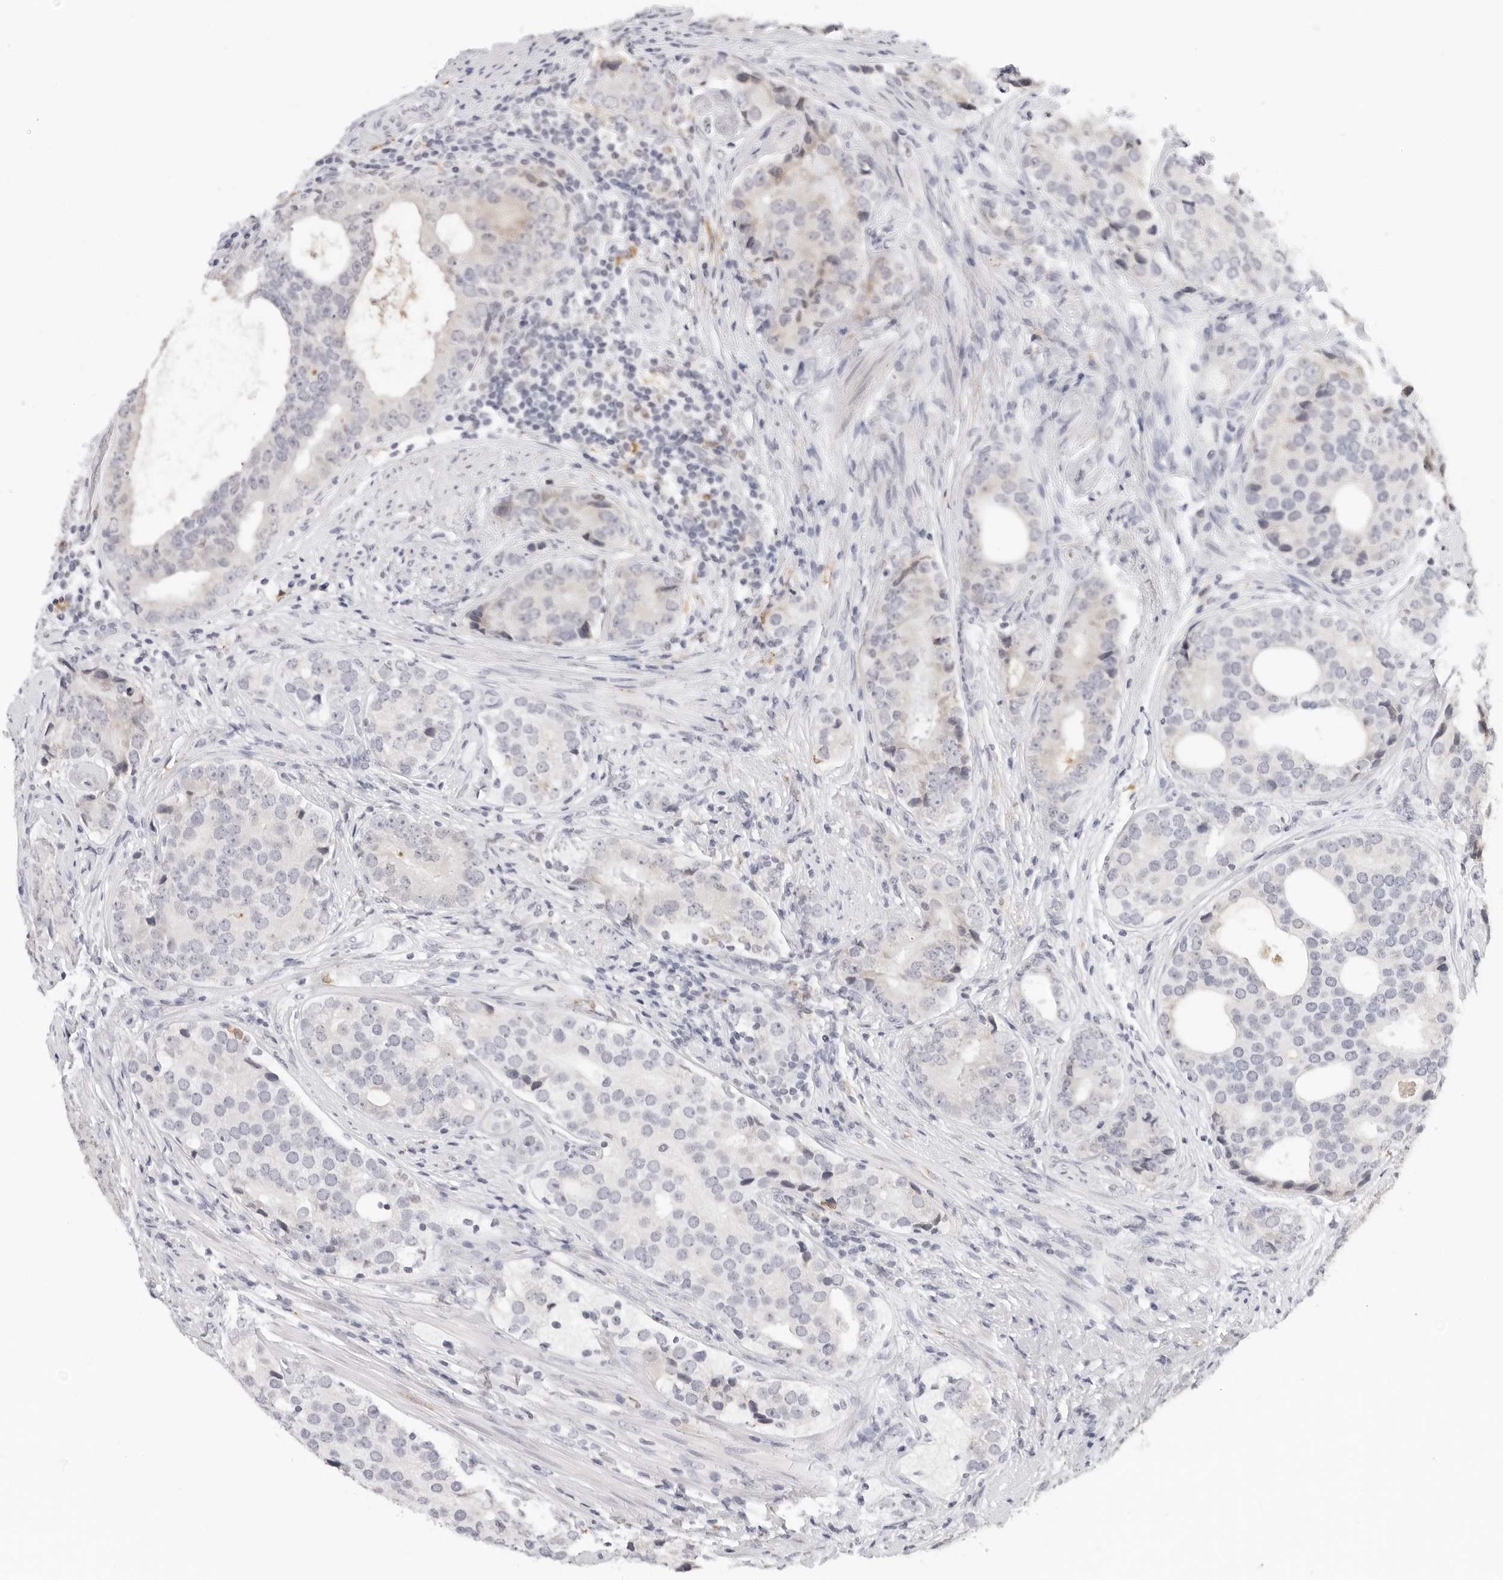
{"staining": {"intensity": "negative", "quantity": "none", "location": "none"}, "tissue": "prostate cancer", "cell_type": "Tumor cells", "image_type": "cancer", "snomed": [{"axis": "morphology", "description": "Adenocarcinoma, High grade"}, {"axis": "topography", "description": "Prostate"}], "caption": "This is a histopathology image of immunohistochemistry staining of prostate high-grade adenocarcinoma, which shows no positivity in tumor cells. (Stains: DAB (3,3'-diaminobenzidine) immunohistochemistry (IHC) with hematoxylin counter stain, Microscopy: brightfield microscopy at high magnification).", "gene": "MSH6", "patient": {"sex": "male", "age": 56}}